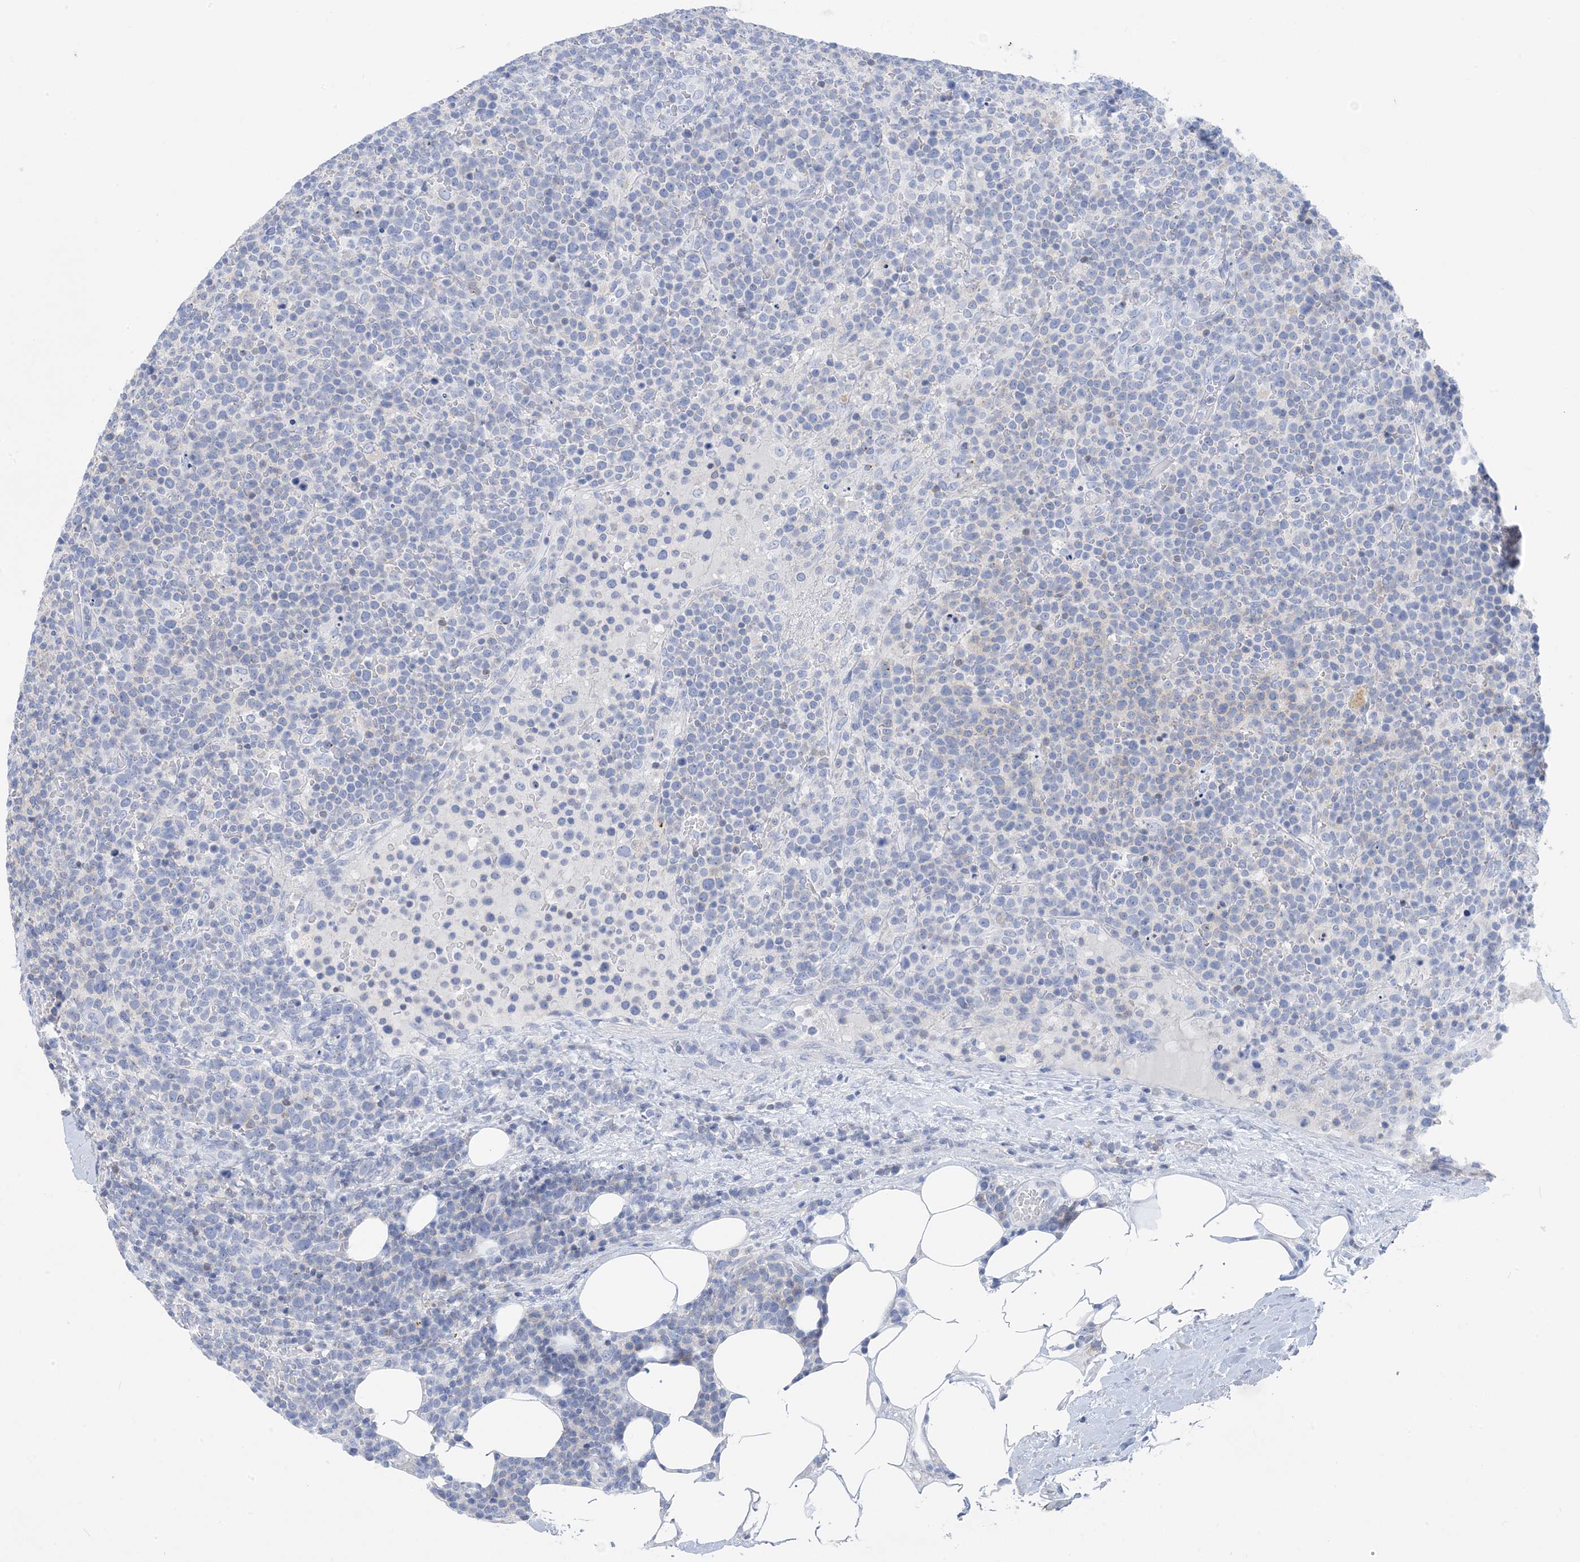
{"staining": {"intensity": "negative", "quantity": "none", "location": "none"}, "tissue": "lymphoma", "cell_type": "Tumor cells", "image_type": "cancer", "snomed": [{"axis": "morphology", "description": "Malignant lymphoma, non-Hodgkin's type, High grade"}, {"axis": "topography", "description": "Lymph node"}], "caption": "This is a histopathology image of IHC staining of lymphoma, which shows no staining in tumor cells. Nuclei are stained in blue.", "gene": "SH3YL1", "patient": {"sex": "male", "age": 61}}